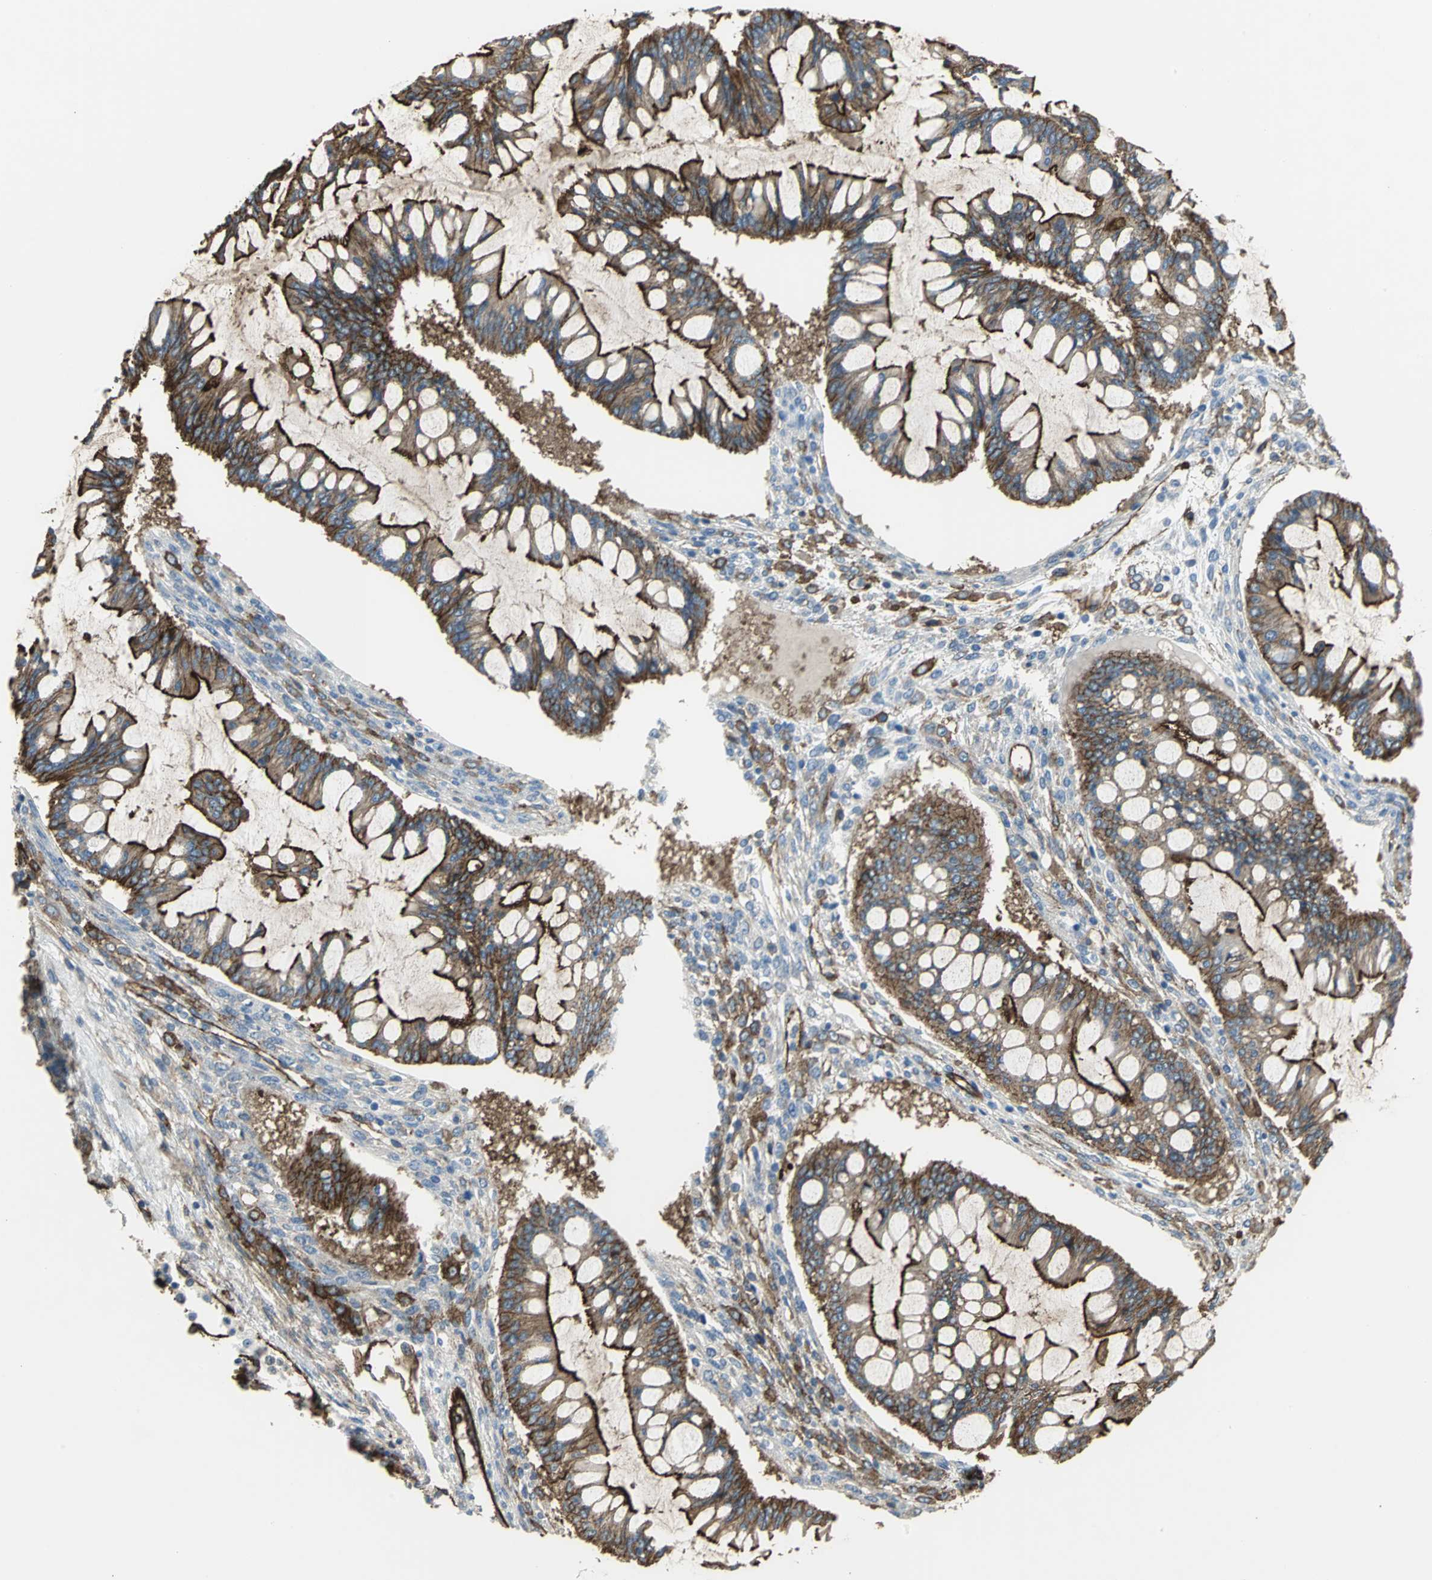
{"staining": {"intensity": "strong", "quantity": ">75%", "location": "cytoplasmic/membranous"}, "tissue": "ovarian cancer", "cell_type": "Tumor cells", "image_type": "cancer", "snomed": [{"axis": "morphology", "description": "Cystadenocarcinoma, mucinous, NOS"}, {"axis": "topography", "description": "Ovary"}], "caption": "The image exhibits immunohistochemical staining of ovarian cancer. There is strong cytoplasmic/membranous staining is present in approximately >75% of tumor cells.", "gene": "FLNB", "patient": {"sex": "female", "age": 73}}